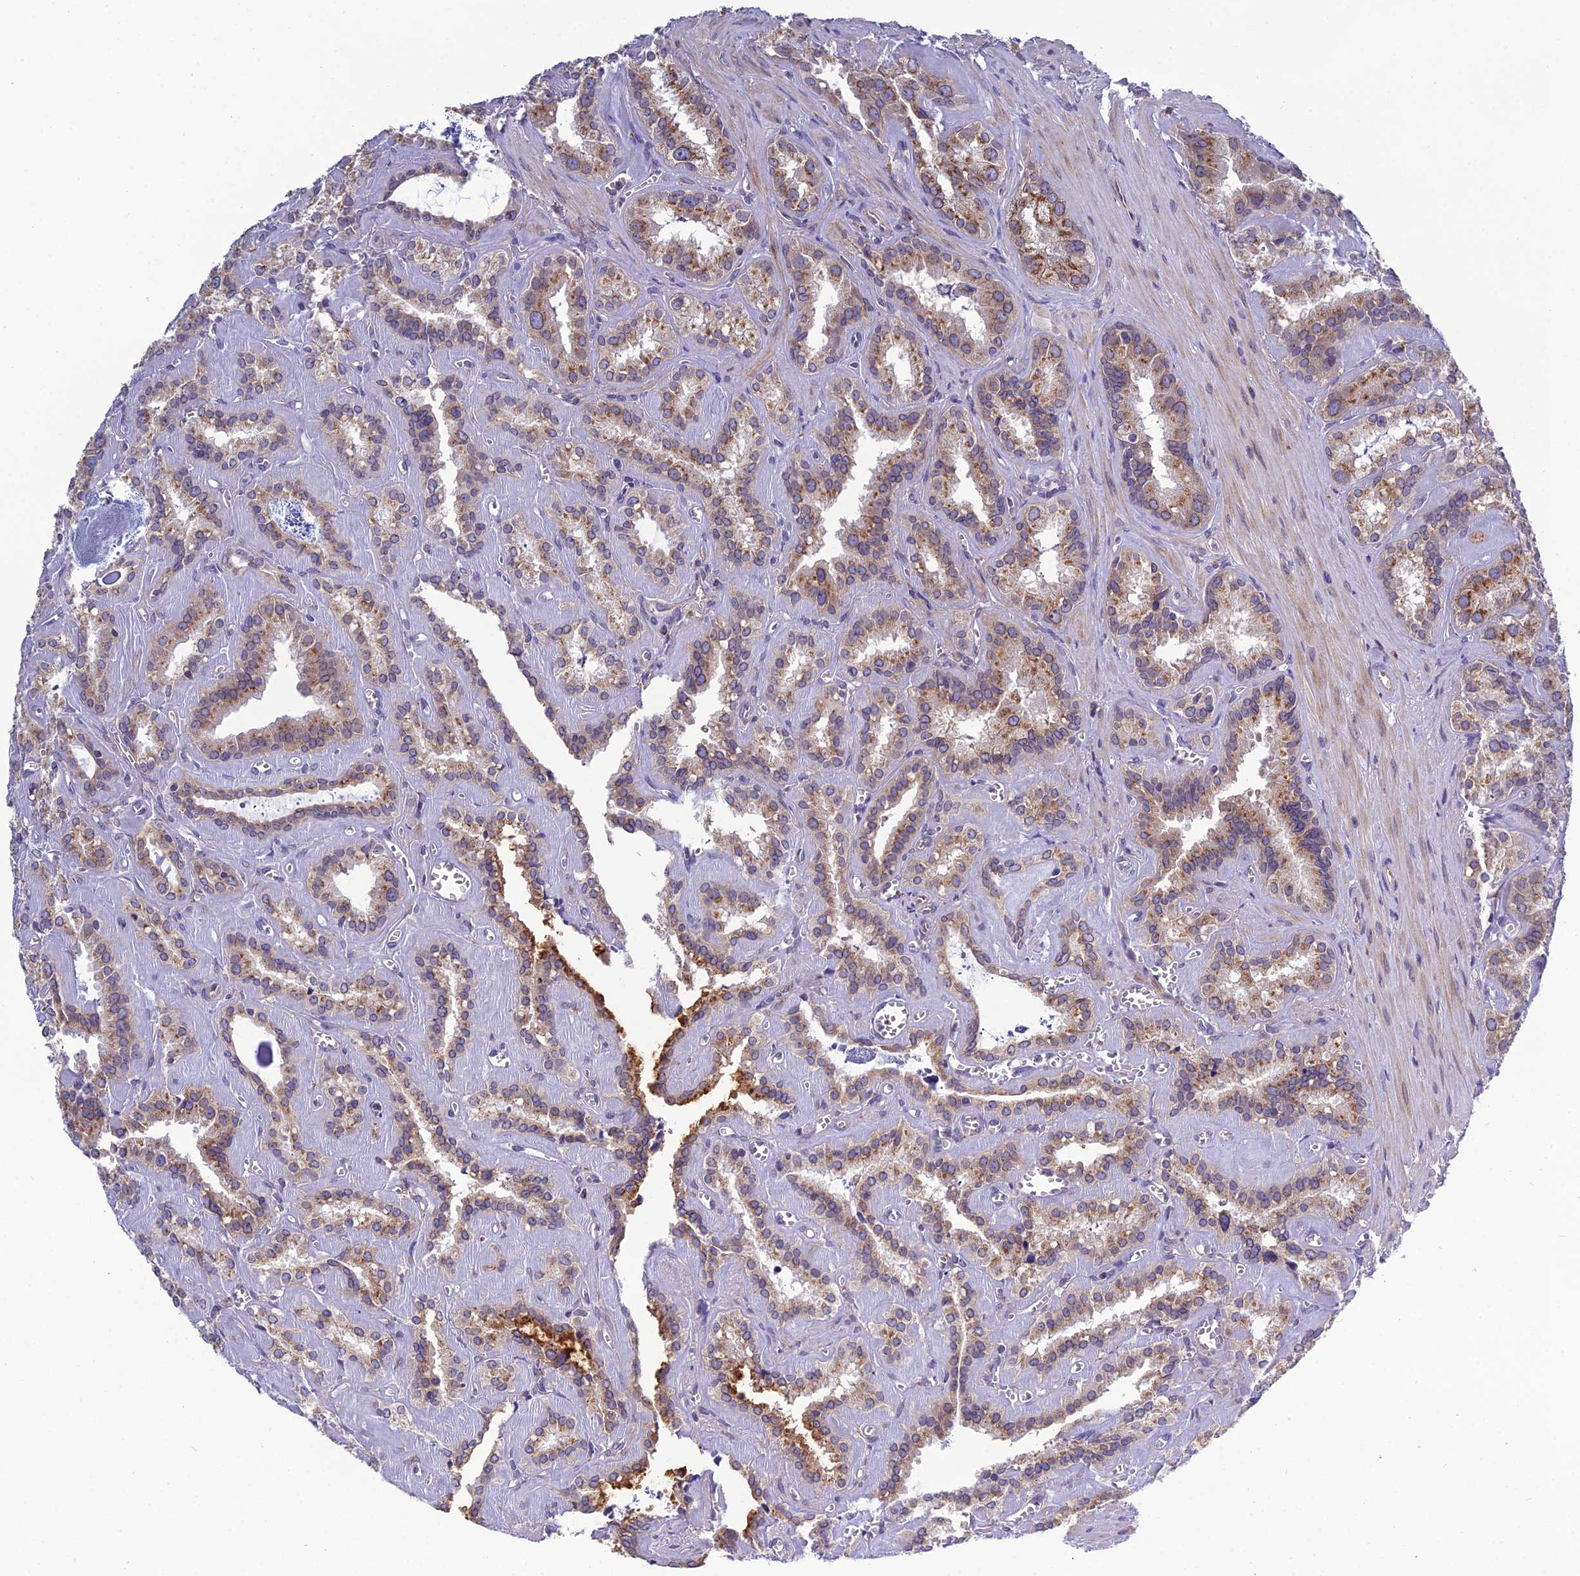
{"staining": {"intensity": "strong", "quantity": "25%-75%", "location": "cytoplasmic/membranous"}, "tissue": "seminal vesicle", "cell_type": "Glandular cells", "image_type": "normal", "snomed": [{"axis": "morphology", "description": "Normal tissue, NOS"}, {"axis": "topography", "description": "Prostate"}, {"axis": "topography", "description": "Seminal veicle"}], "caption": "High-magnification brightfield microscopy of unremarkable seminal vesicle stained with DAB (brown) and counterstained with hematoxylin (blue). glandular cells exhibit strong cytoplasmic/membranous staining is seen in approximately25%-75% of cells.", "gene": "GOLPH3", "patient": {"sex": "male", "age": 59}}